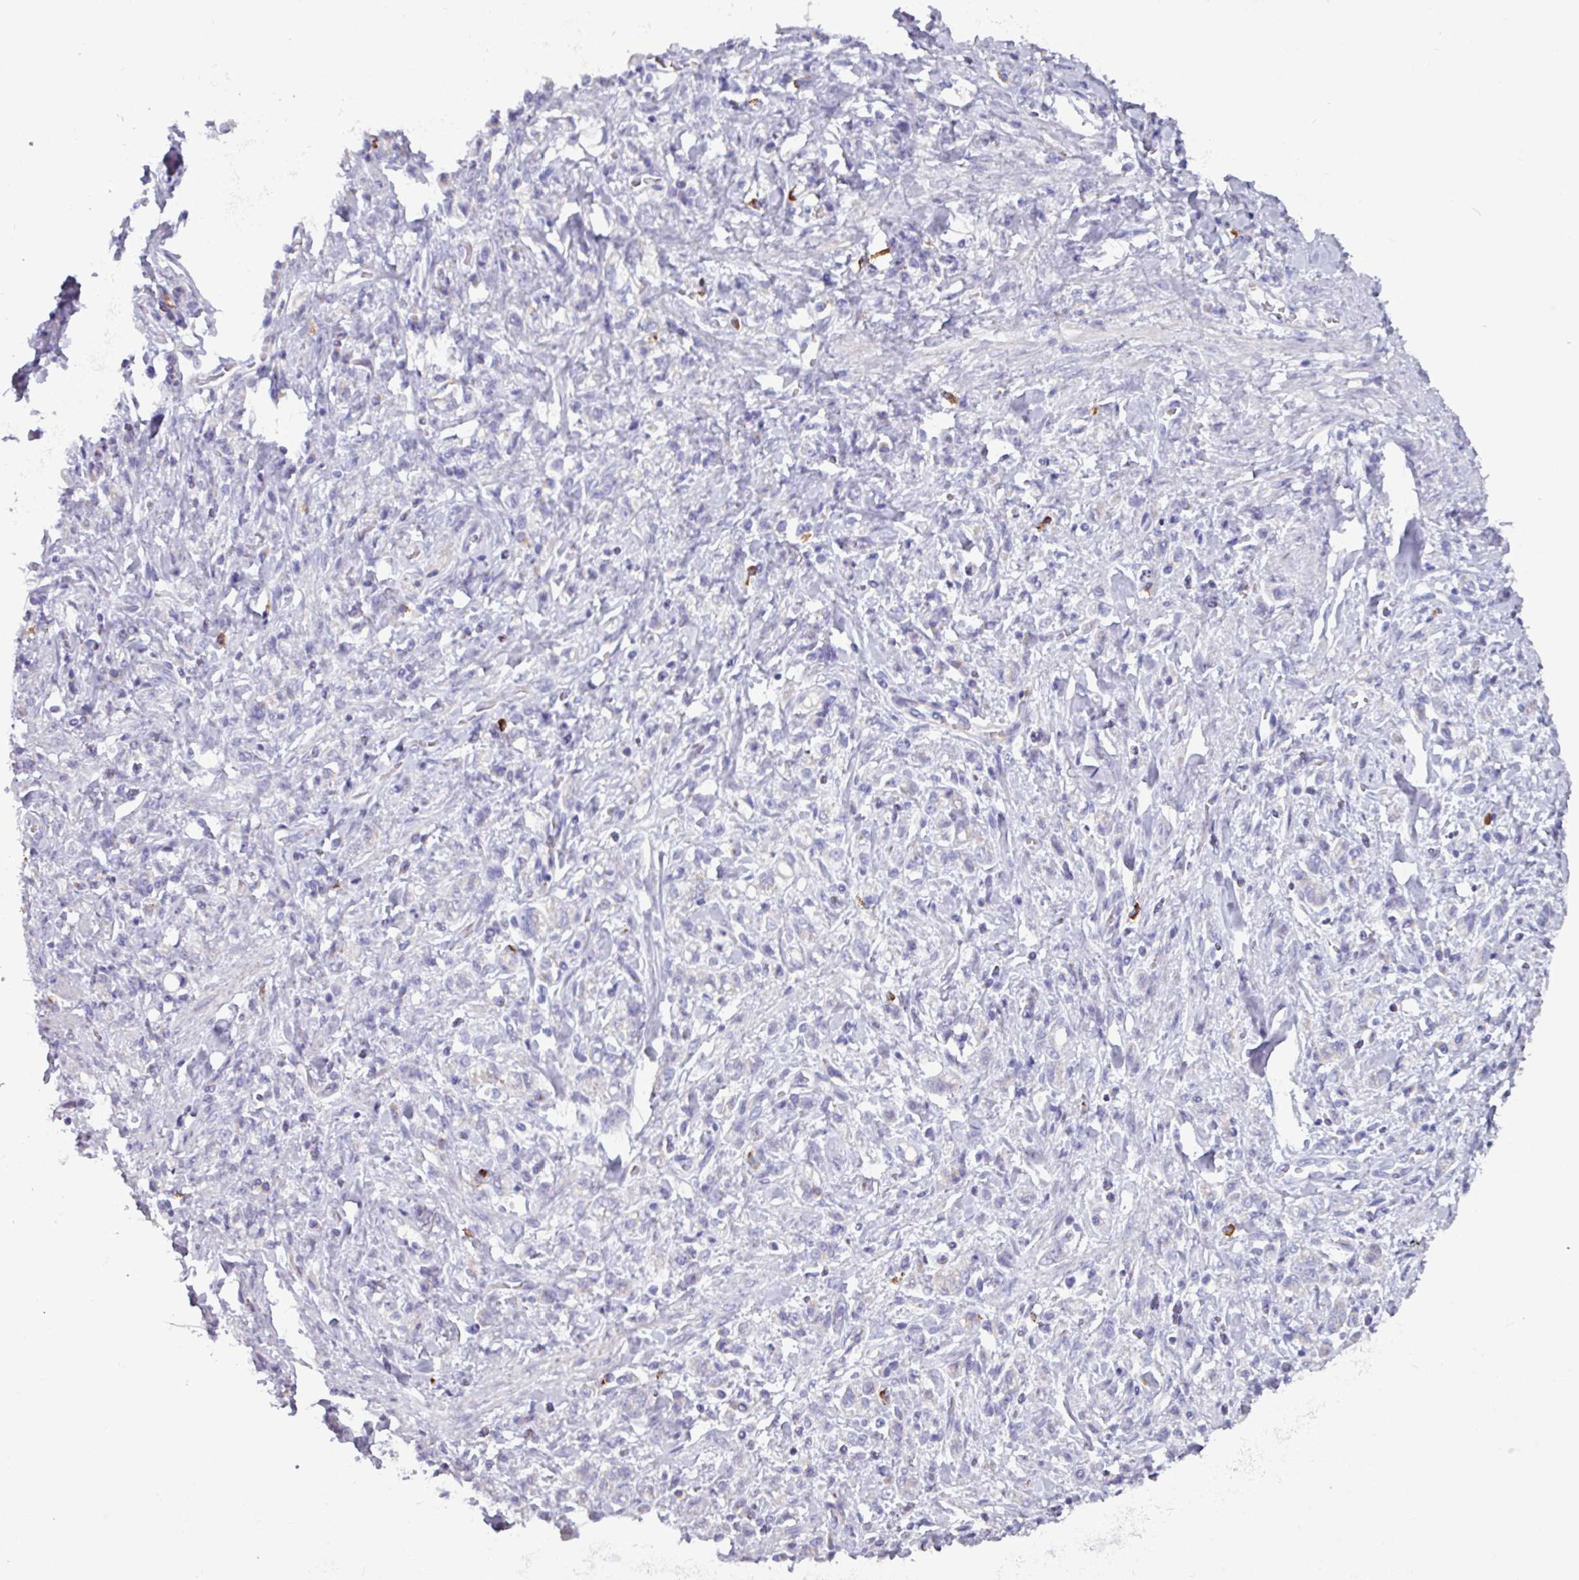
{"staining": {"intensity": "negative", "quantity": "none", "location": "none"}, "tissue": "stomach cancer", "cell_type": "Tumor cells", "image_type": "cancer", "snomed": [{"axis": "morphology", "description": "Adenocarcinoma, NOS"}, {"axis": "topography", "description": "Stomach"}], "caption": "An image of human adenocarcinoma (stomach) is negative for staining in tumor cells. (Stains: DAB immunohistochemistry (IHC) with hematoxylin counter stain, Microscopy: brightfield microscopy at high magnification).", "gene": "ADGRE1", "patient": {"sex": "male", "age": 77}}